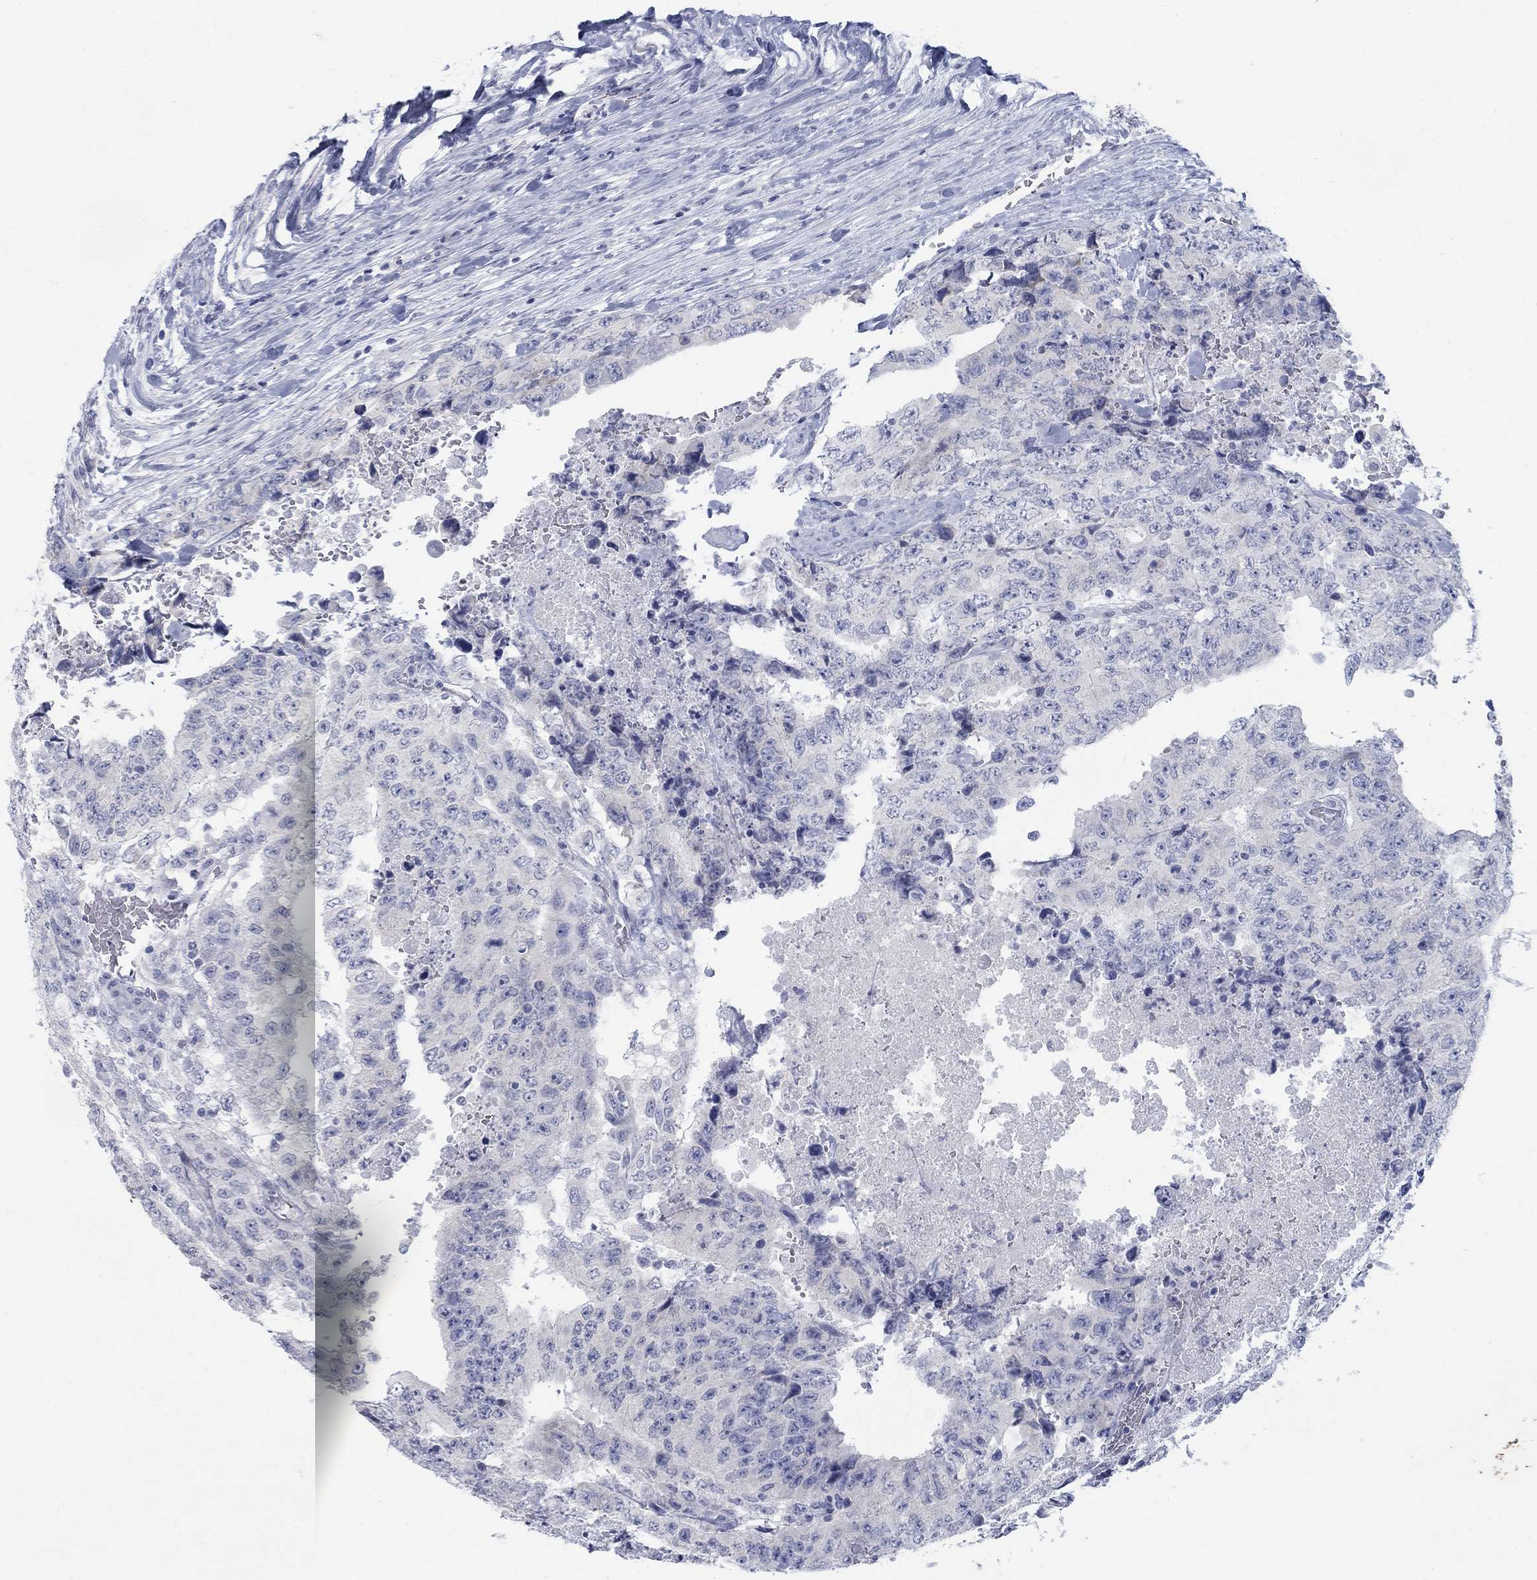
{"staining": {"intensity": "negative", "quantity": "none", "location": "none"}, "tissue": "testis cancer", "cell_type": "Tumor cells", "image_type": "cancer", "snomed": [{"axis": "morphology", "description": "Carcinoma, Embryonal, NOS"}, {"axis": "topography", "description": "Testis"}], "caption": "Immunohistochemistry image of neoplastic tissue: human testis embryonal carcinoma stained with DAB exhibits no significant protein staining in tumor cells.", "gene": "RFTN2", "patient": {"sex": "male", "age": 24}}